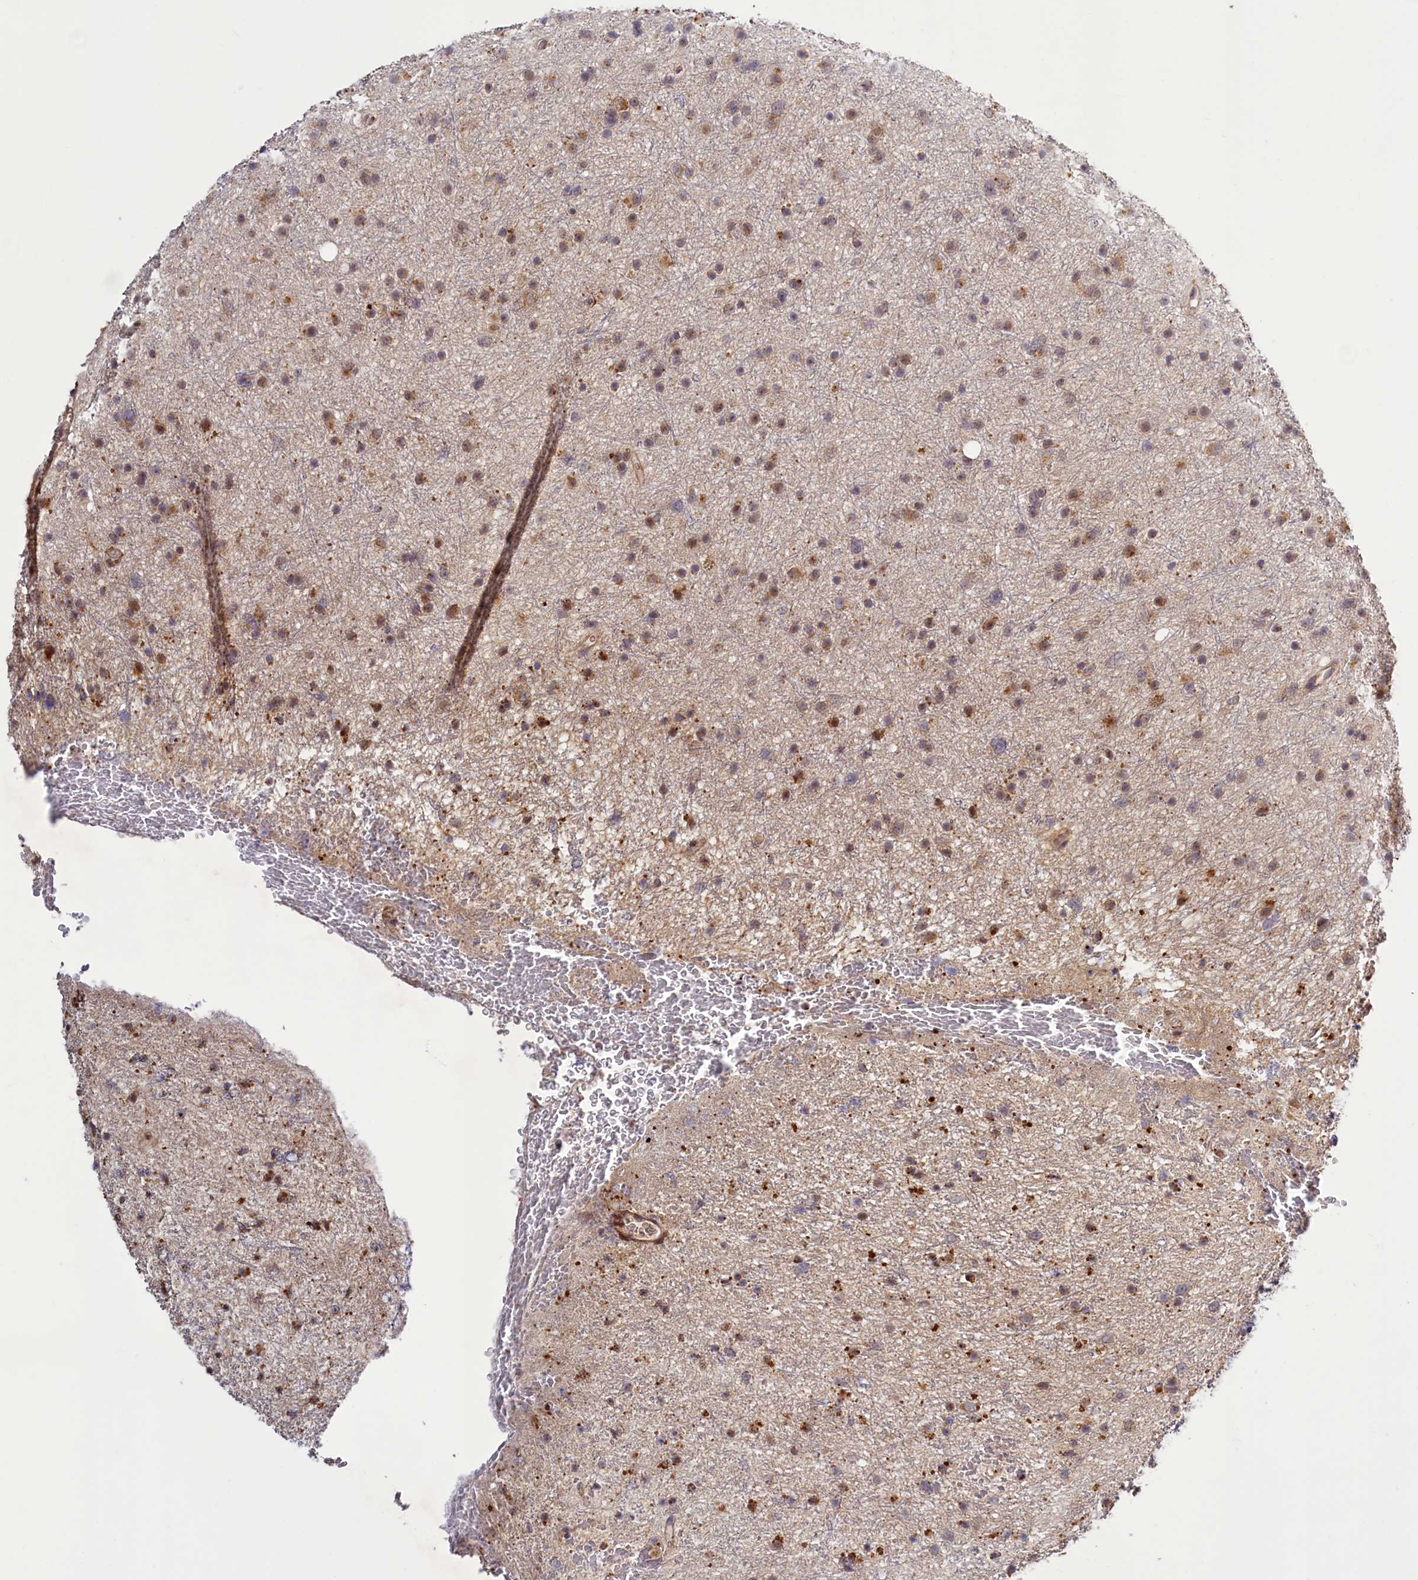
{"staining": {"intensity": "weak", "quantity": "<25%", "location": "cytoplasmic/membranous"}, "tissue": "glioma", "cell_type": "Tumor cells", "image_type": "cancer", "snomed": [{"axis": "morphology", "description": "Glioma, malignant, Low grade"}, {"axis": "topography", "description": "Cerebral cortex"}], "caption": "Immunohistochemistry image of neoplastic tissue: human glioma stained with DAB (3,3'-diaminobenzidine) shows no significant protein staining in tumor cells.", "gene": "DYNC2H1", "patient": {"sex": "female", "age": 39}}